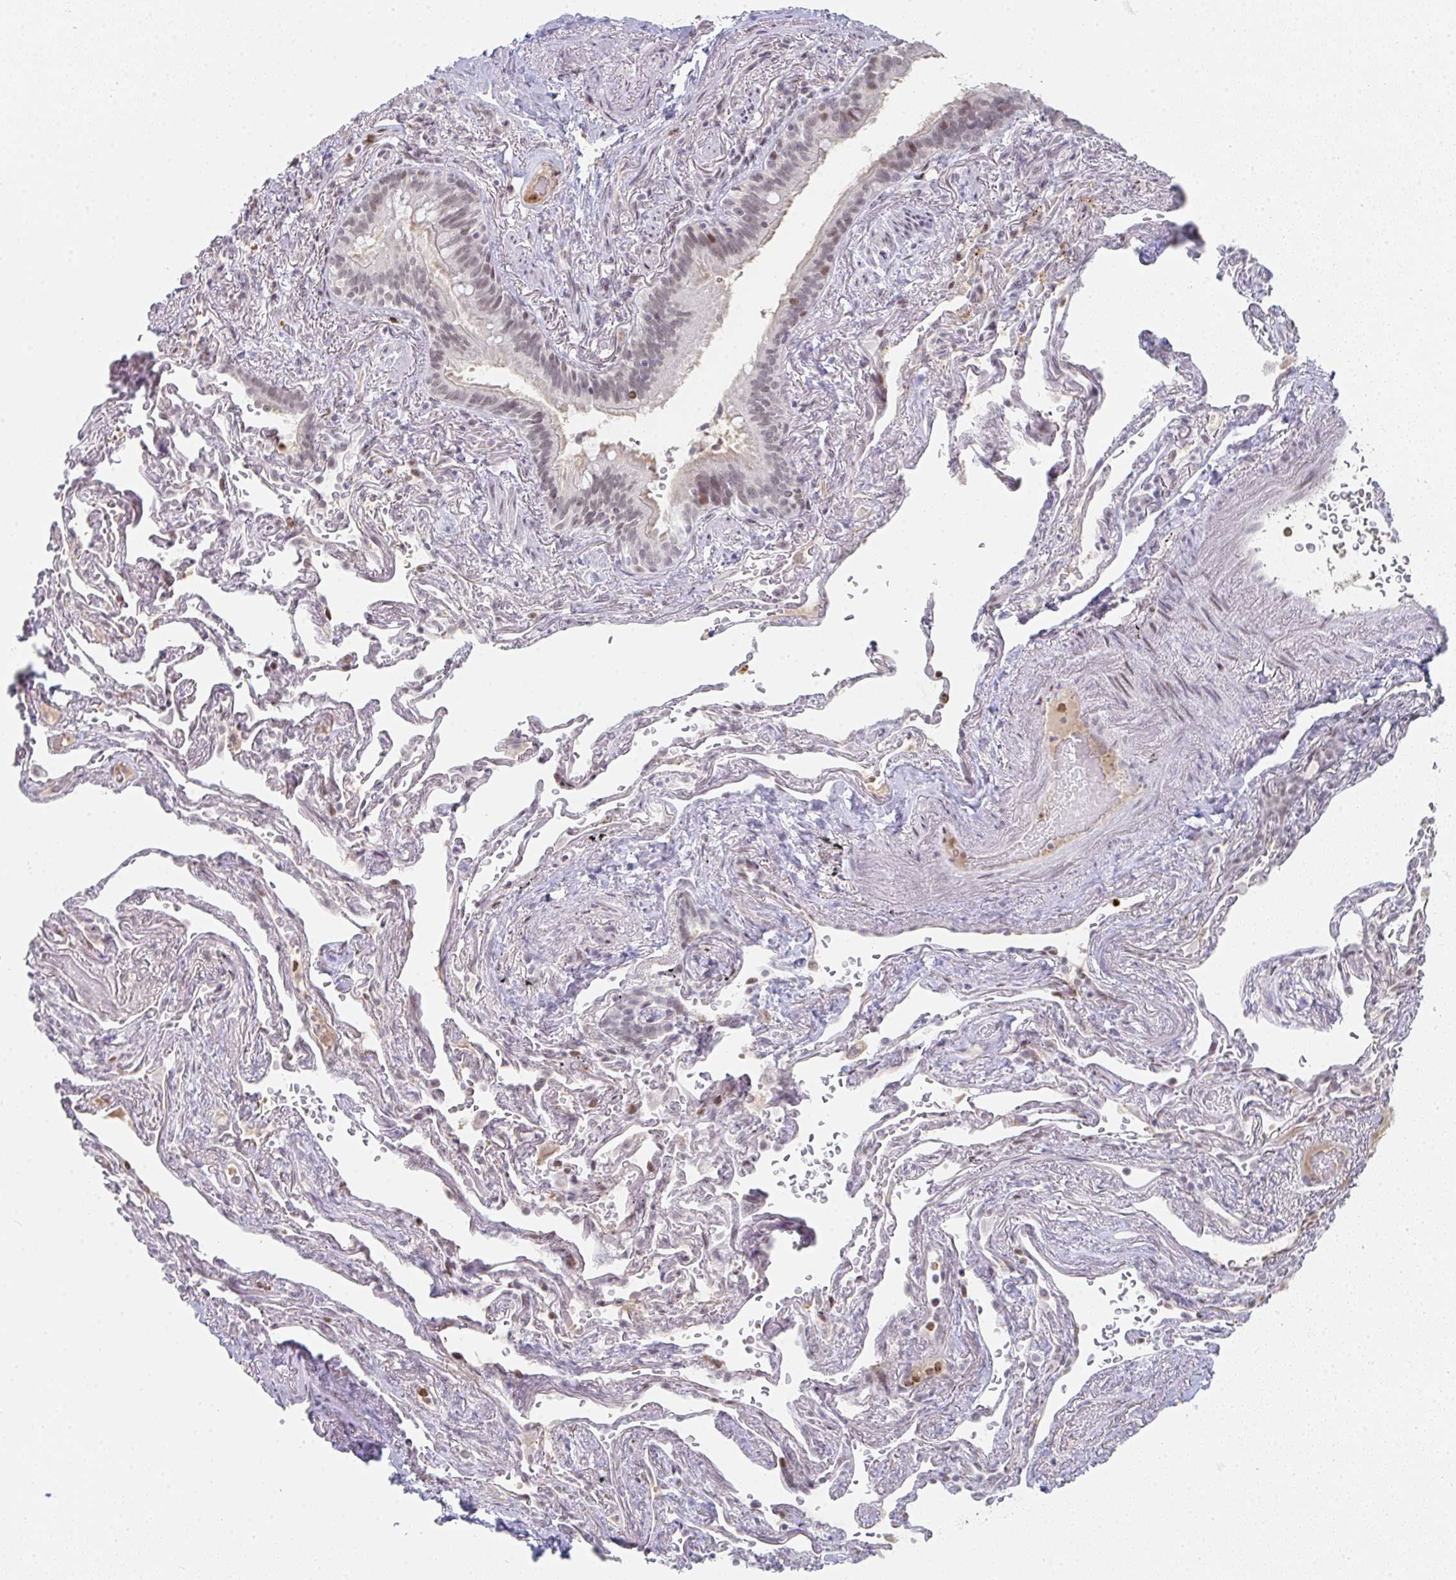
{"staining": {"intensity": "moderate", "quantity": "<25%", "location": "nuclear"}, "tissue": "bronchus", "cell_type": "Respiratory epithelial cells", "image_type": "normal", "snomed": [{"axis": "morphology", "description": "Normal tissue, NOS"}, {"axis": "topography", "description": "Bronchus"}], "caption": "Immunohistochemistry staining of benign bronchus, which shows low levels of moderate nuclear staining in about <25% of respiratory epithelial cells indicating moderate nuclear protein expression. The staining was performed using DAB (3,3'-diaminobenzidine) (brown) for protein detection and nuclei were counterstained in hematoxylin (blue).", "gene": "LIN54", "patient": {"sex": "male", "age": 70}}